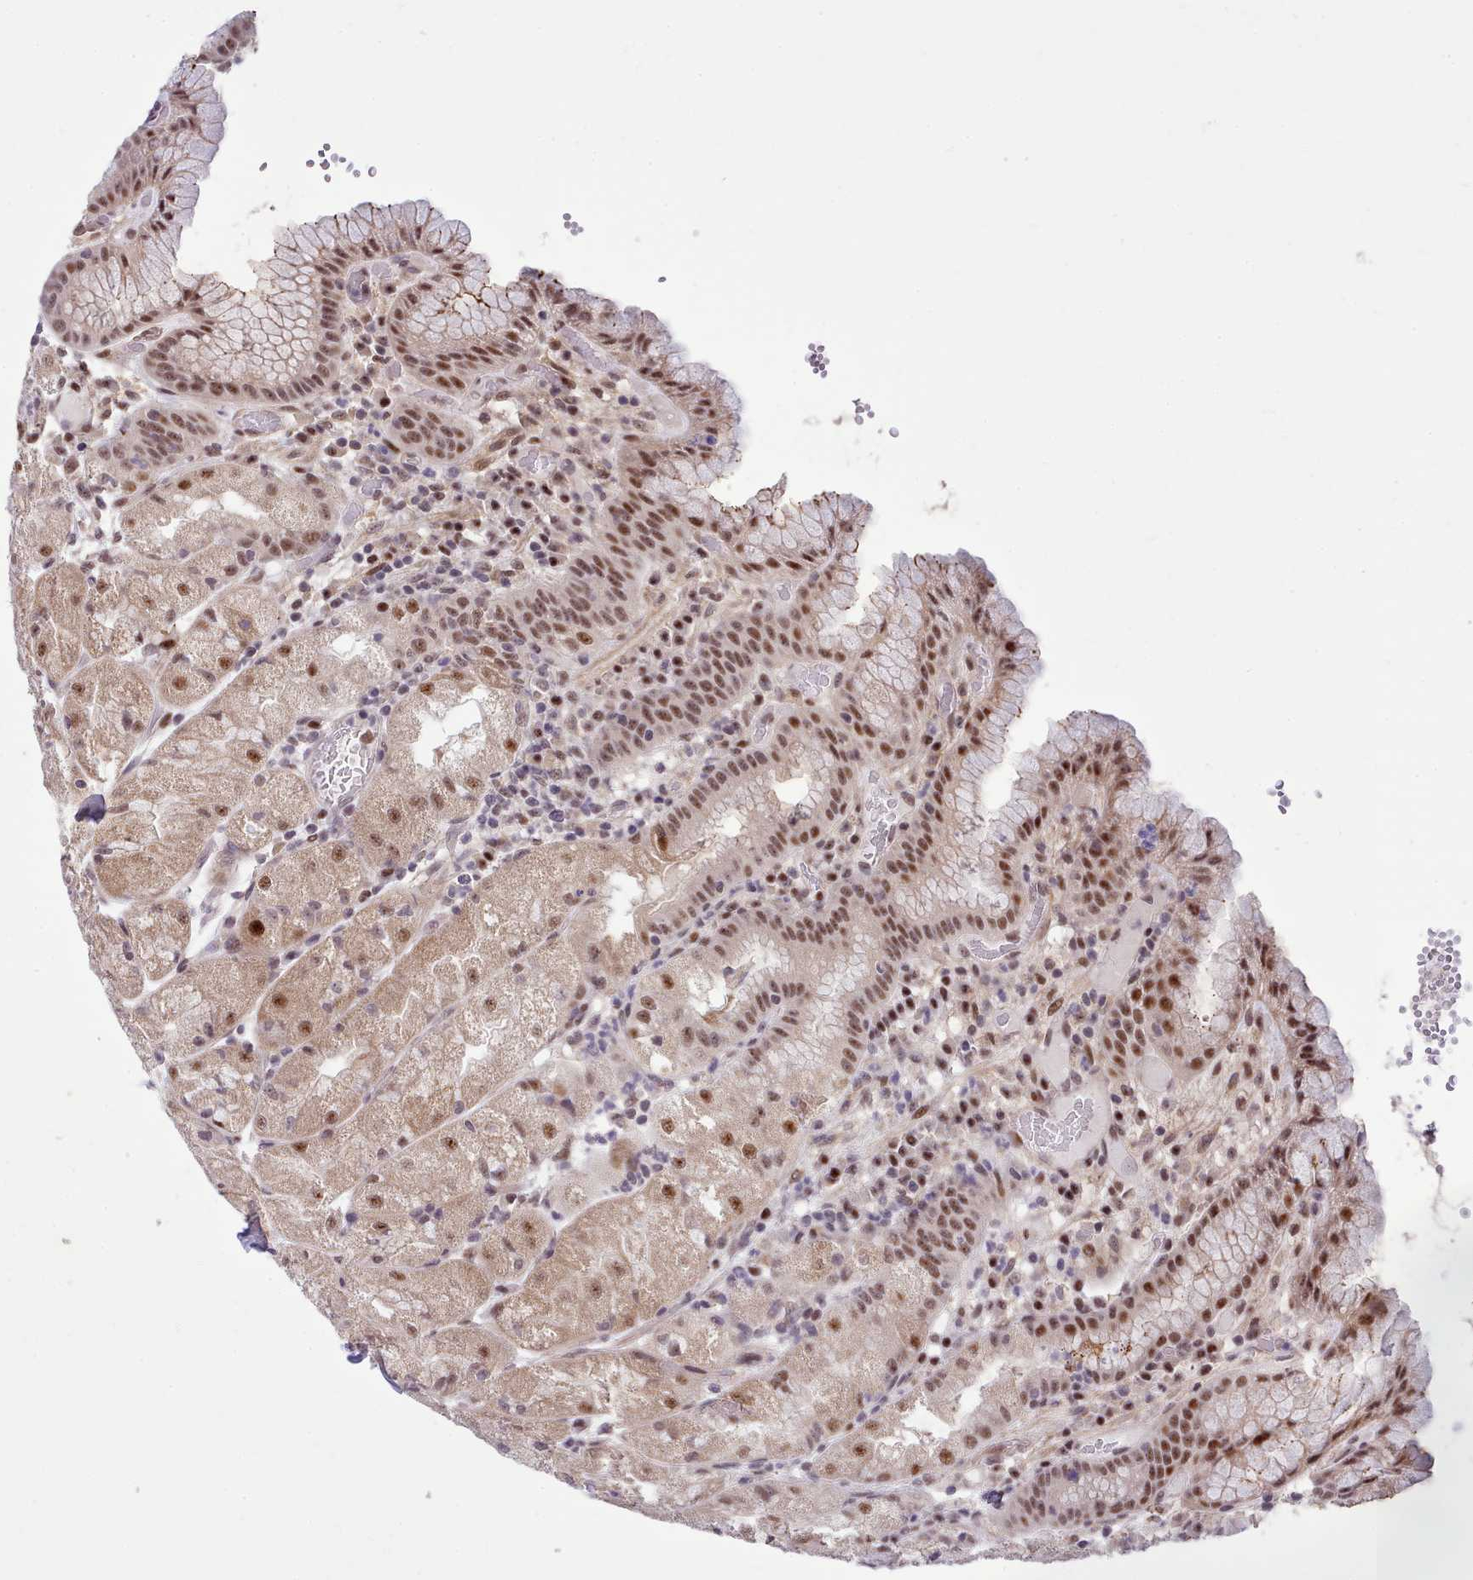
{"staining": {"intensity": "moderate", "quantity": "25%-75%", "location": "cytoplasmic/membranous,nuclear"}, "tissue": "stomach", "cell_type": "Glandular cells", "image_type": "normal", "snomed": [{"axis": "morphology", "description": "Normal tissue, NOS"}, {"axis": "topography", "description": "Stomach, upper"}], "caption": "Unremarkable stomach demonstrates moderate cytoplasmic/membranous,nuclear positivity in approximately 25%-75% of glandular cells.", "gene": "HOXB7", "patient": {"sex": "male", "age": 52}}